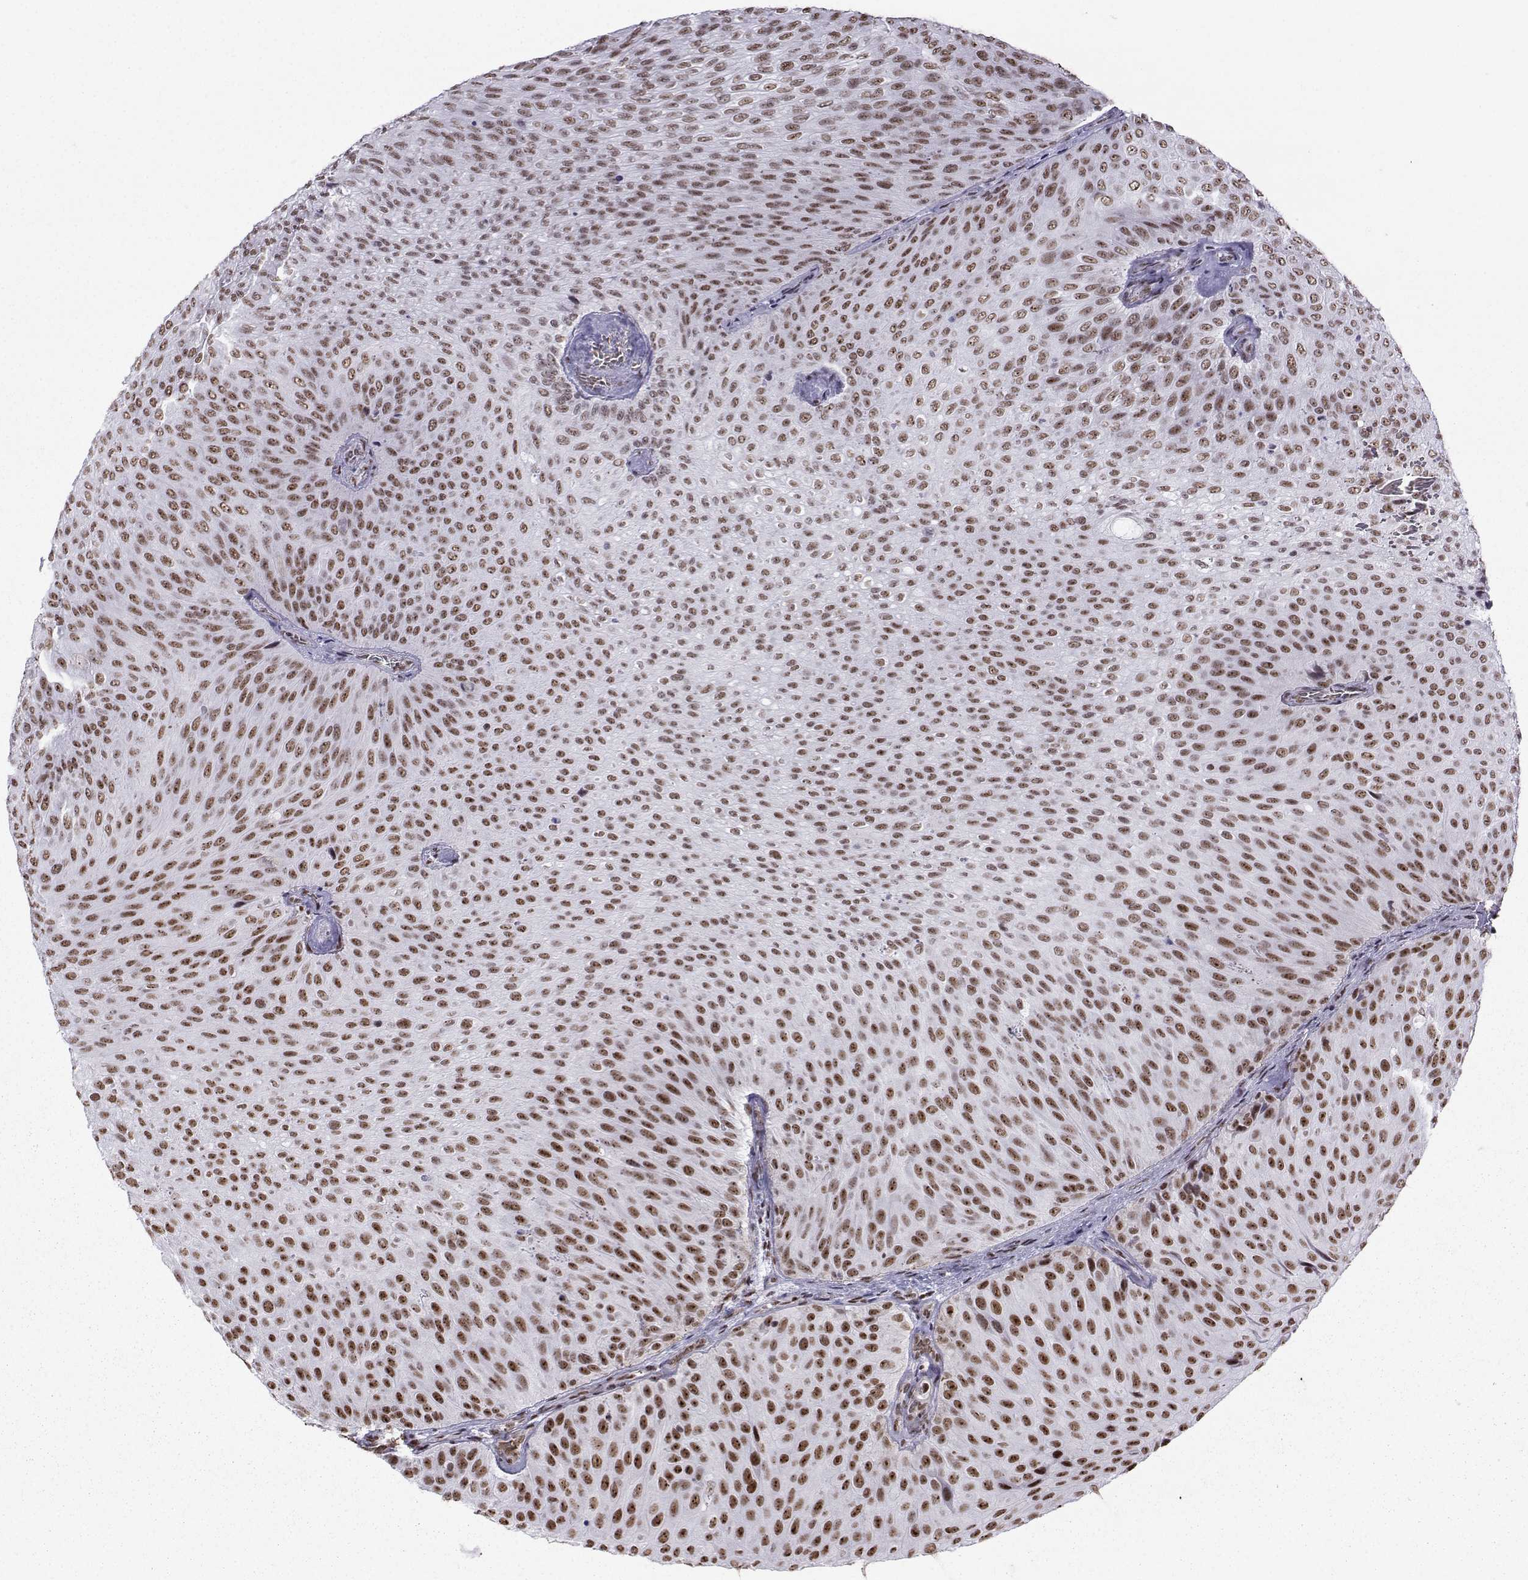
{"staining": {"intensity": "moderate", "quantity": ">75%", "location": "nuclear"}, "tissue": "urothelial cancer", "cell_type": "Tumor cells", "image_type": "cancer", "snomed": [{"axis": "morphology", "description": "Urothelial carcinoma, Low grade"}, {"axis": "topography", "description": "Urinary bladder"}], "caption": "Immunohistochemistry (IHC) staining of low-grade urothelial carcinoma, which displays medium levels of moderate nuclear expression in about >75% of tumor cells indicating moderate nuclear protein positivity. The staining was performed using DAB (3,3'-diaminobenzidine) (brown) for protein detection and nuclei were counterstained in hematoxylin (blue).", "gene": "CCNK", "patient": {"sex": "male", "age": 78}}